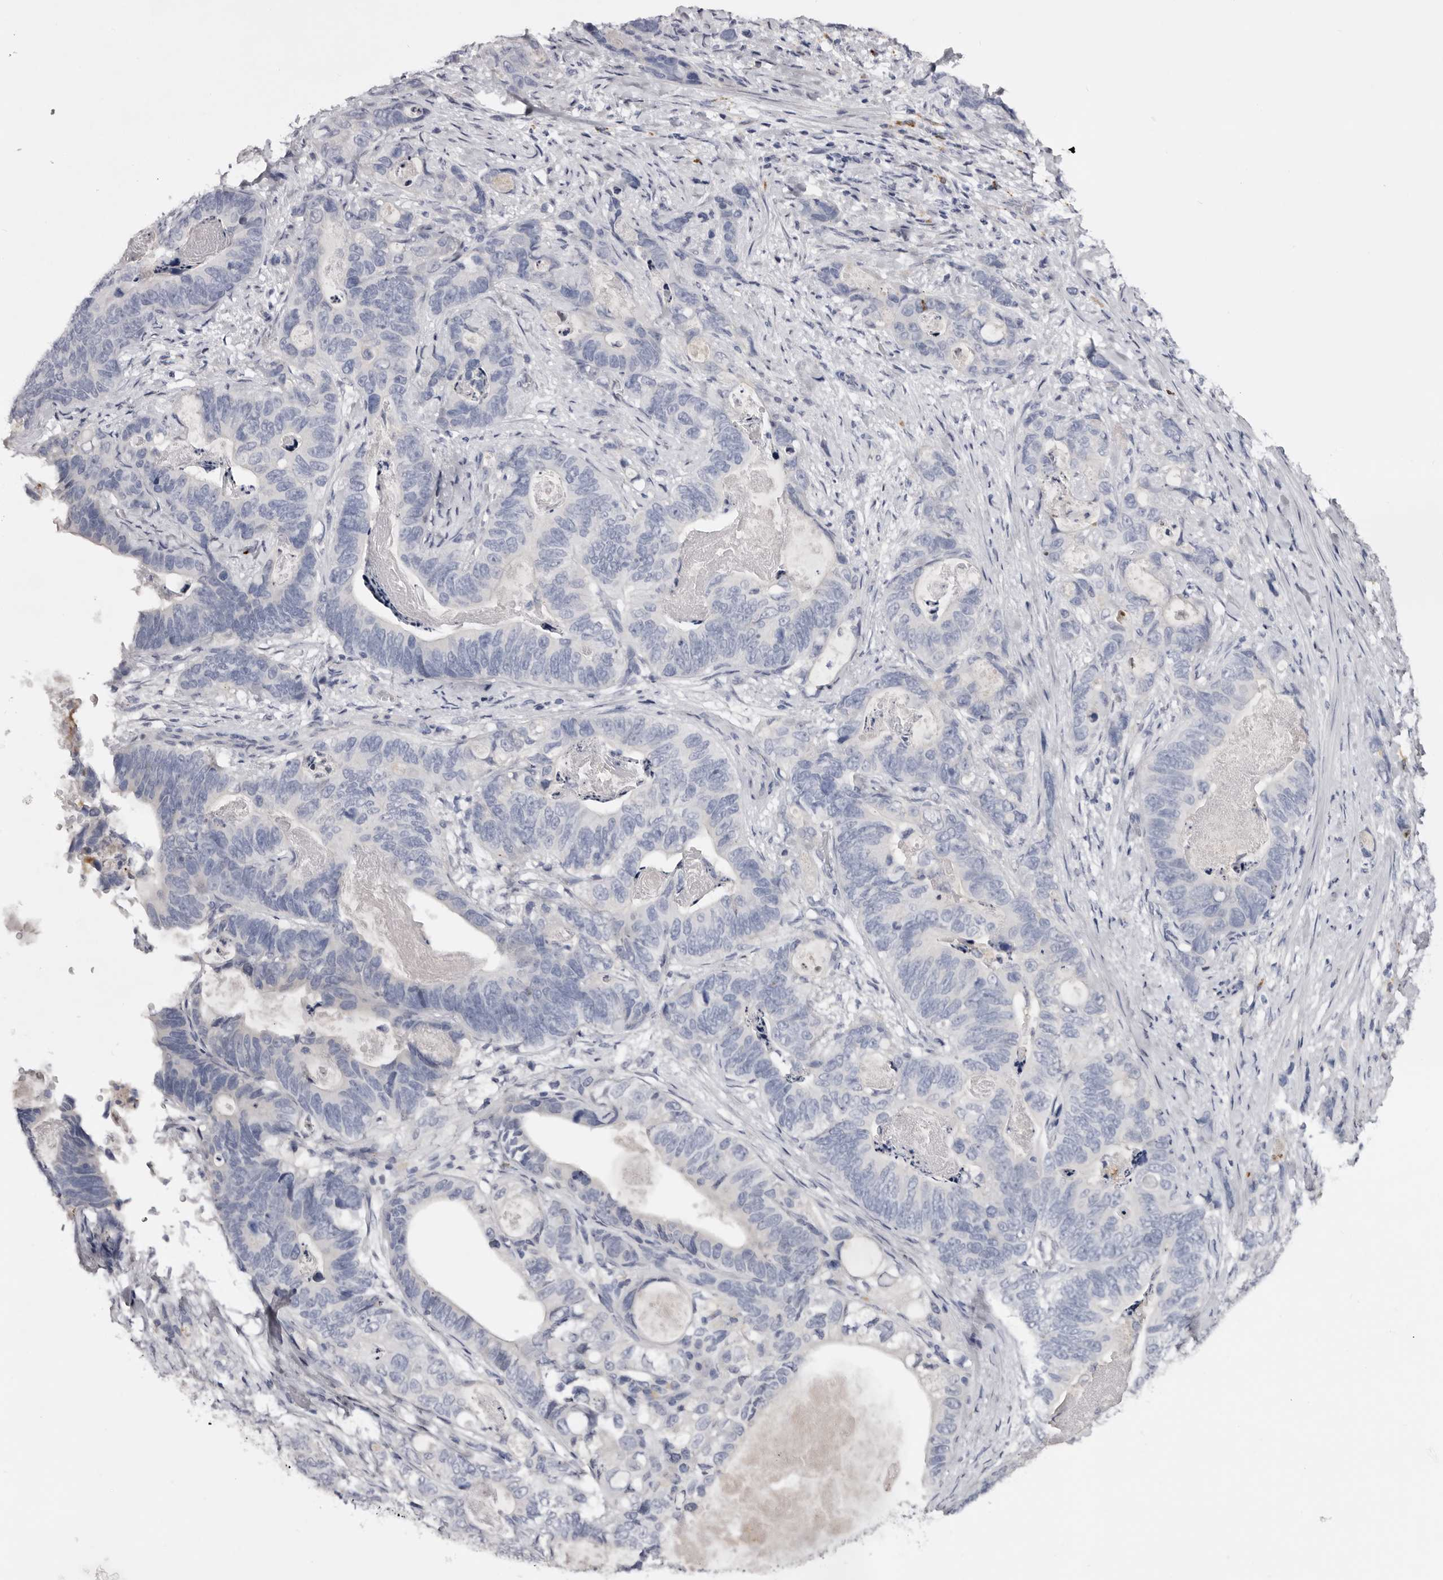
{"staining": {"intensity": "negative", "quantity": "none", "location": "none"}, "tissue": "stomach cancer", "cell_type": "Tumor cells", "image_type": "cancer", "snomed": [{"axis": "morphology", "description": "Normal tissue, NOS"}, {"axis": "morphology", "description": "Adenocarcinoma, NOS"}, {"axis": "topography", "description": "Stomach"}], "caption": "There is no significant expression in tumor cells of adenocarcinoma (stomach).", "gene": "KLHL38", "patient": {"sex": "female", "age": 89}}